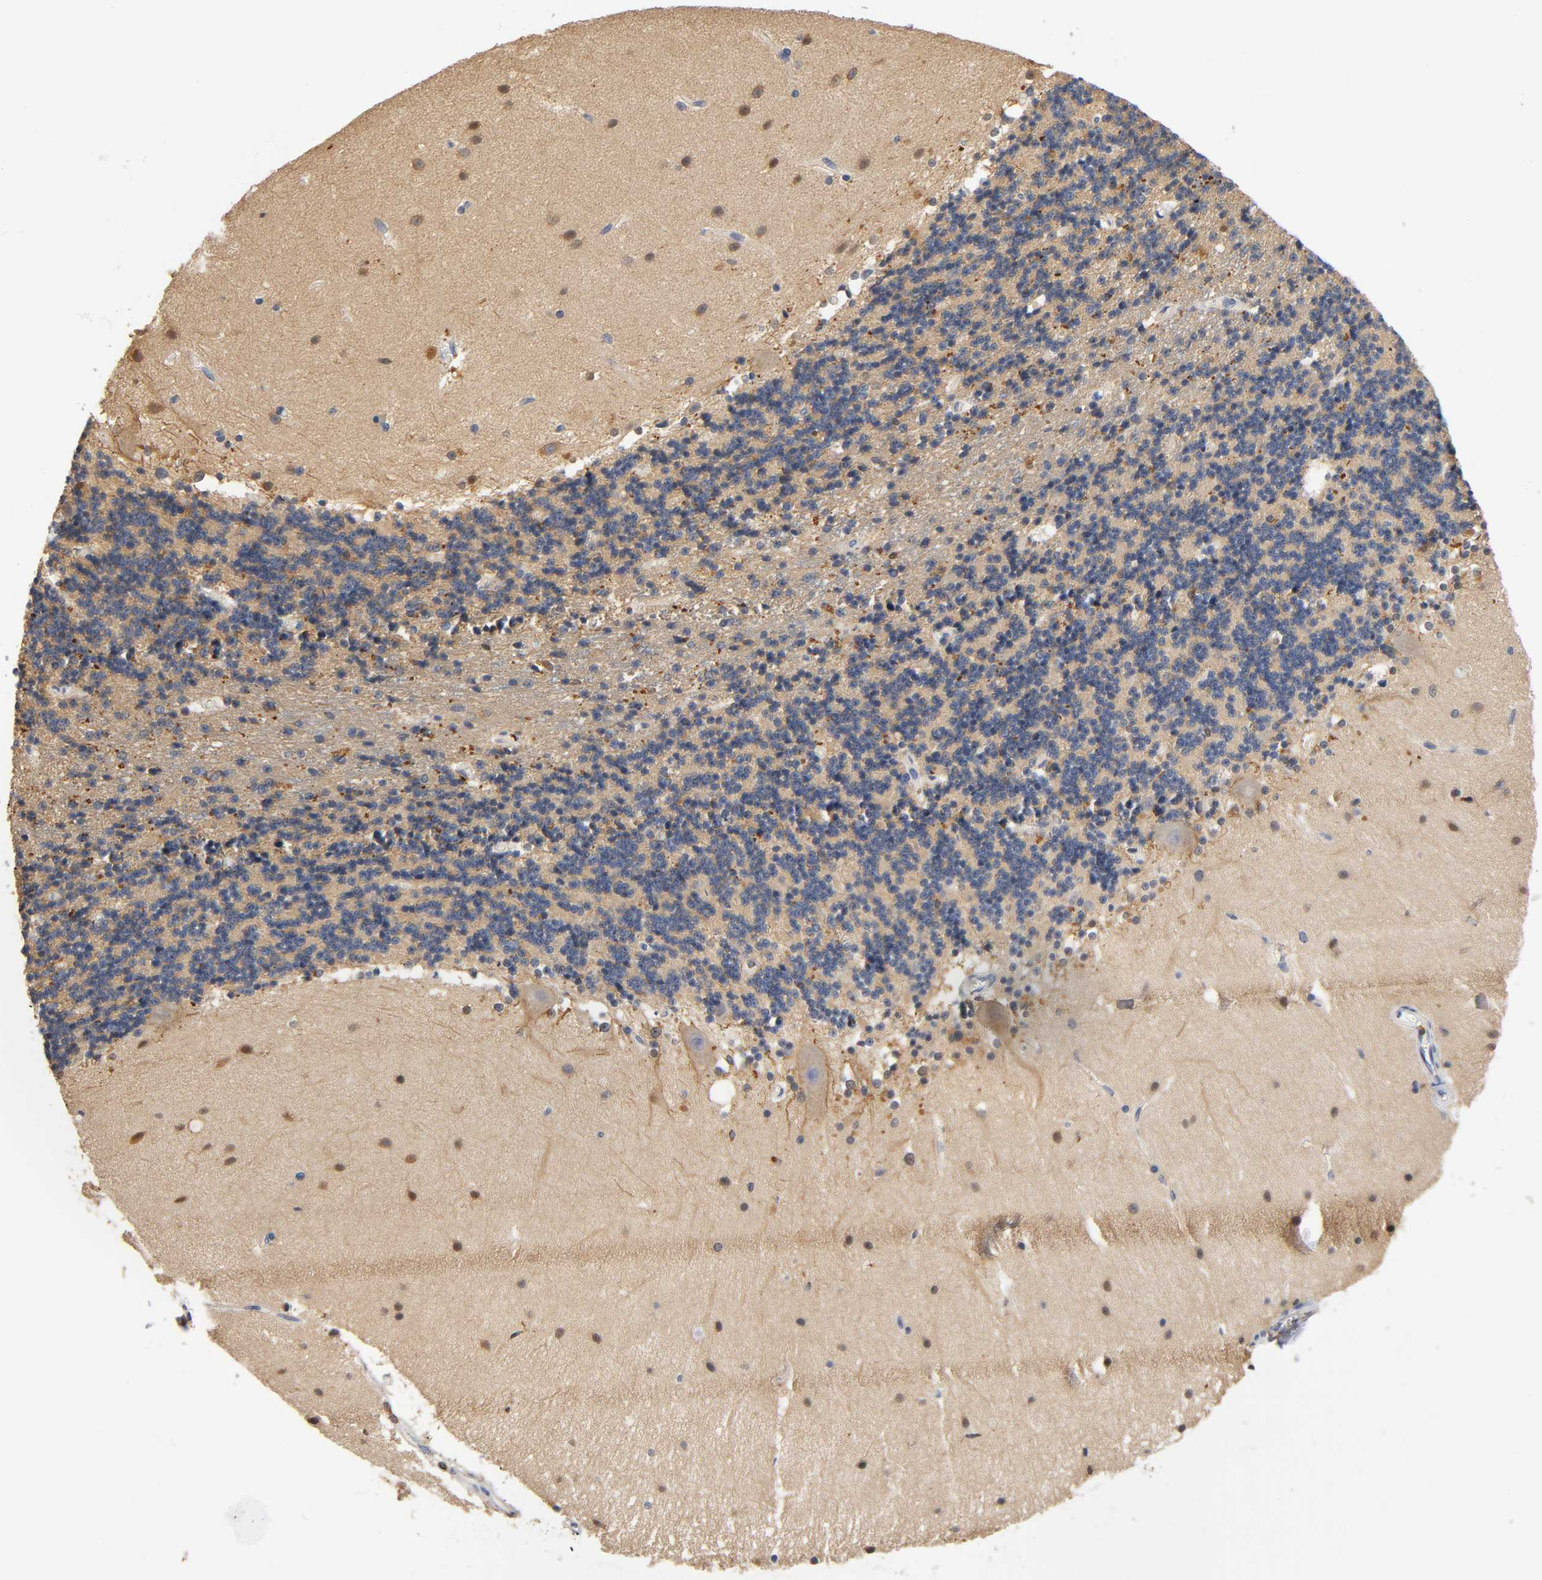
{"staining": {"intensity": "weak", "quantity": ">75%", "location": "cytoplasmic/membranous"}, "tissue": "cerebellum", "cell_type": "Cells in granular layer", "image_type": "normal", "snomed": [{"axis": "morphology", "description": "Normal tissue, NOS"}, {"axis": "topography", "description": "Cerebellum"}], "caption": "Immunohistochemical staining of unremarkable human cerebellum shows >75% levels of weak cytoplasmic/membranous protein positivity in approximately >75% of cells in granular layer.", "gene": "UCKL1", "patient": {"sex": "female", "age": 54}}